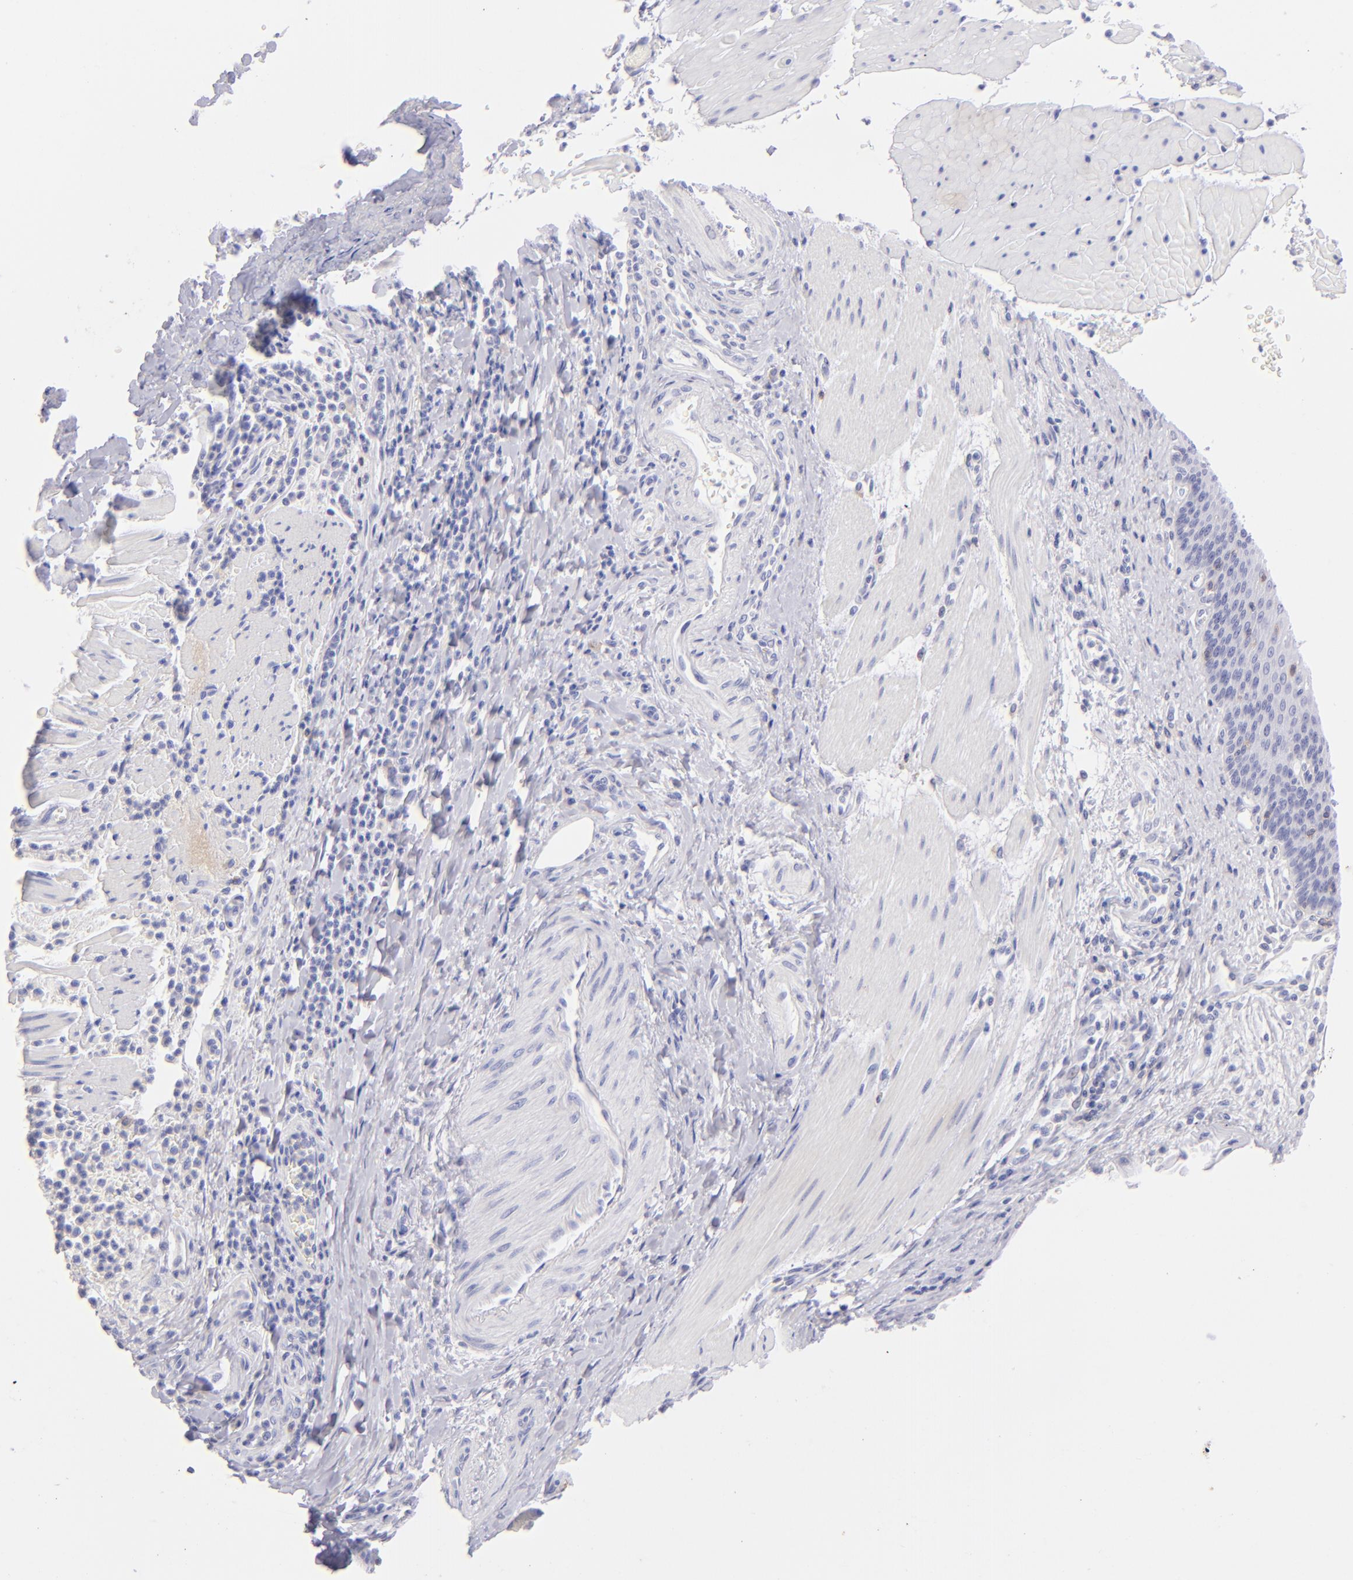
{"staining": {"intensity": "negative", "quantity": "none", "location": "none"}, "tissue": "esophagus", "cell_type": "Squamous epithelial cells", "image_type": "normal", "snomed": [{"axis": "morphology", "description": "Normal tissue, NOS"}, {"axis": "topography", "description": "Esophagus"}], "caption": "DAB immunohistochemical staining of unremarkable esophagus exhibits no significant staining in squamous epithelial cells. Nuclei are stained in blue.", "gene": "CD69", "patient": {"sex": "female", "age": 61}}